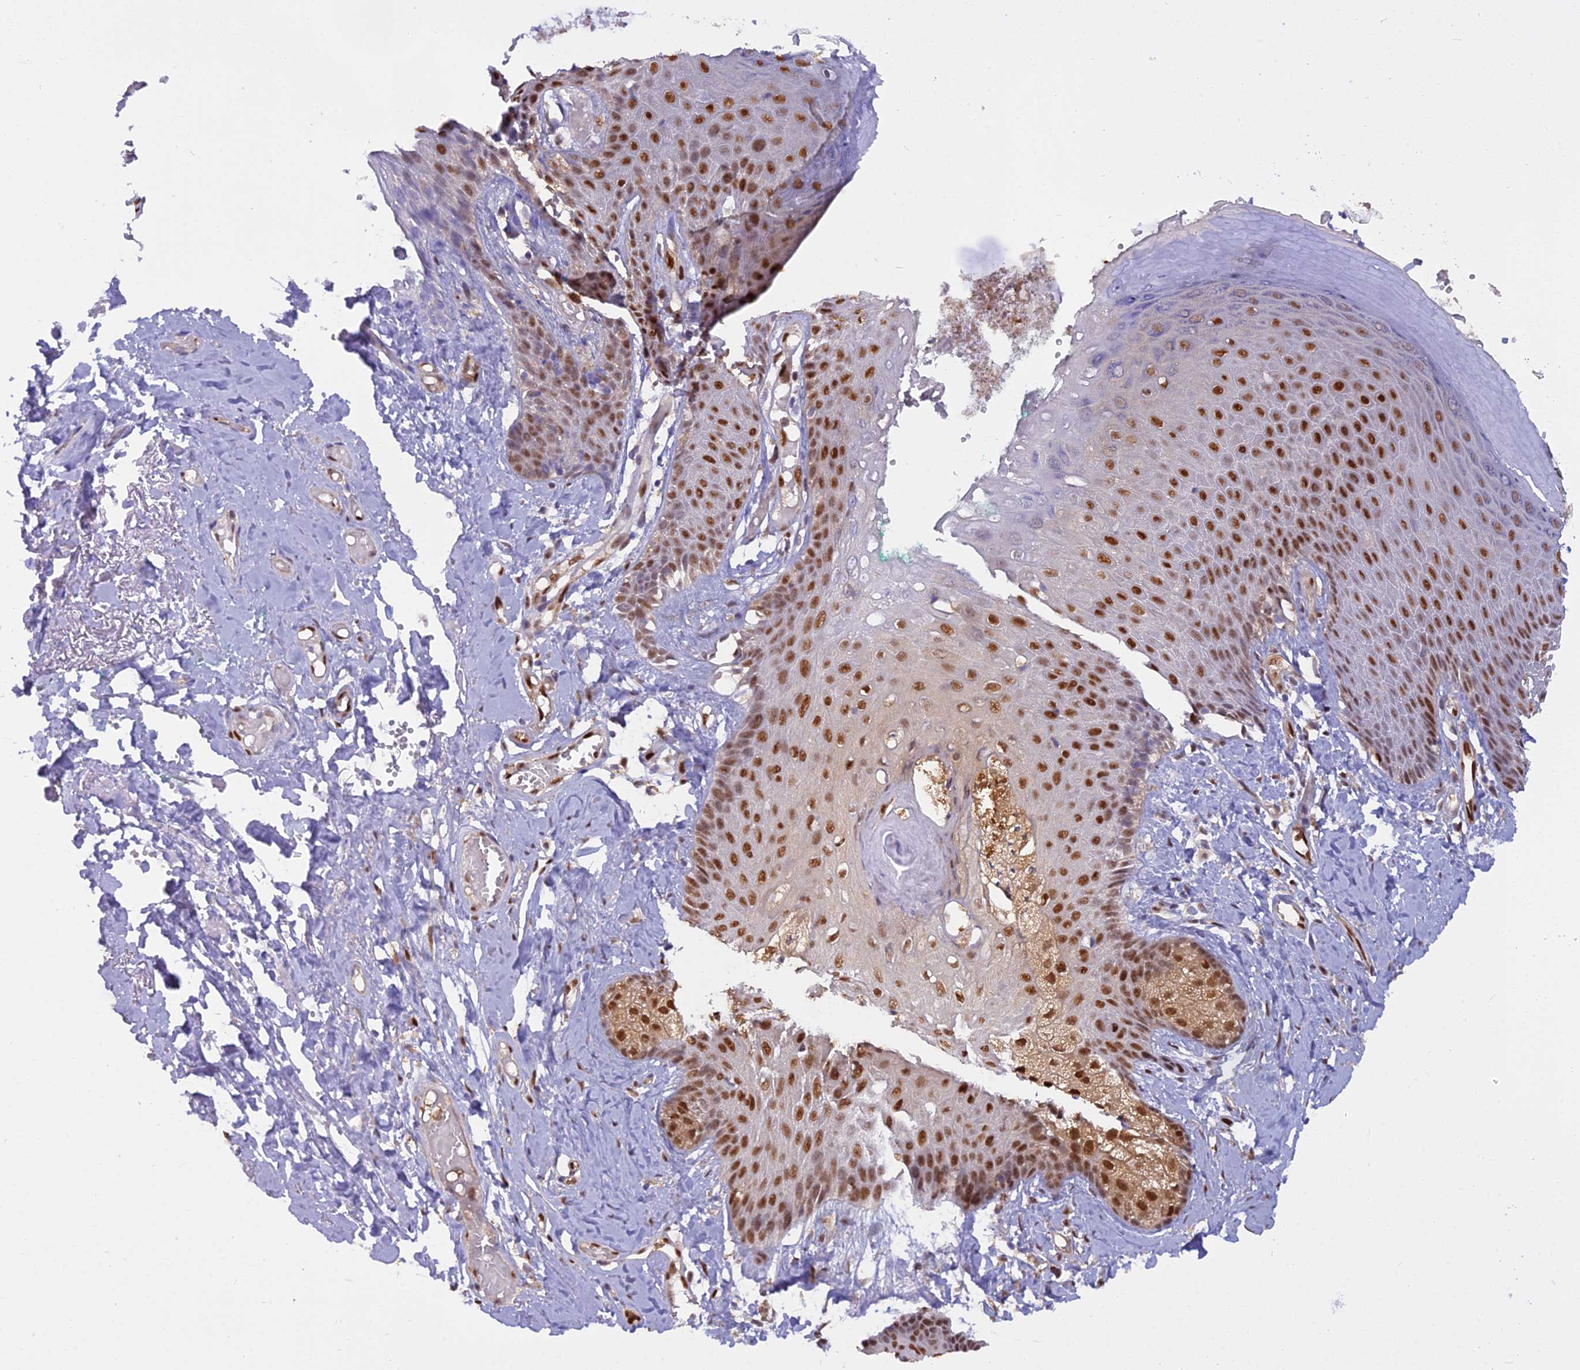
{"staining": {"intensity": "strong", "quantity": ">75%", "location": "nuclear"}, "tissue": "skin", "cell_type": "Epidermal cells", "image_type": "normal", "snomed": [{"axis": "morphology", "description": "Normal tissue, NOS"}, {"axis": "topography", "description": "Anal"}], "caption": "A brown stain shows strong nuclear expression of a protein in epidermal cells of benign skin.", "gene": "NPEPL1", "patient": {"sex": "male", "age": 78}}